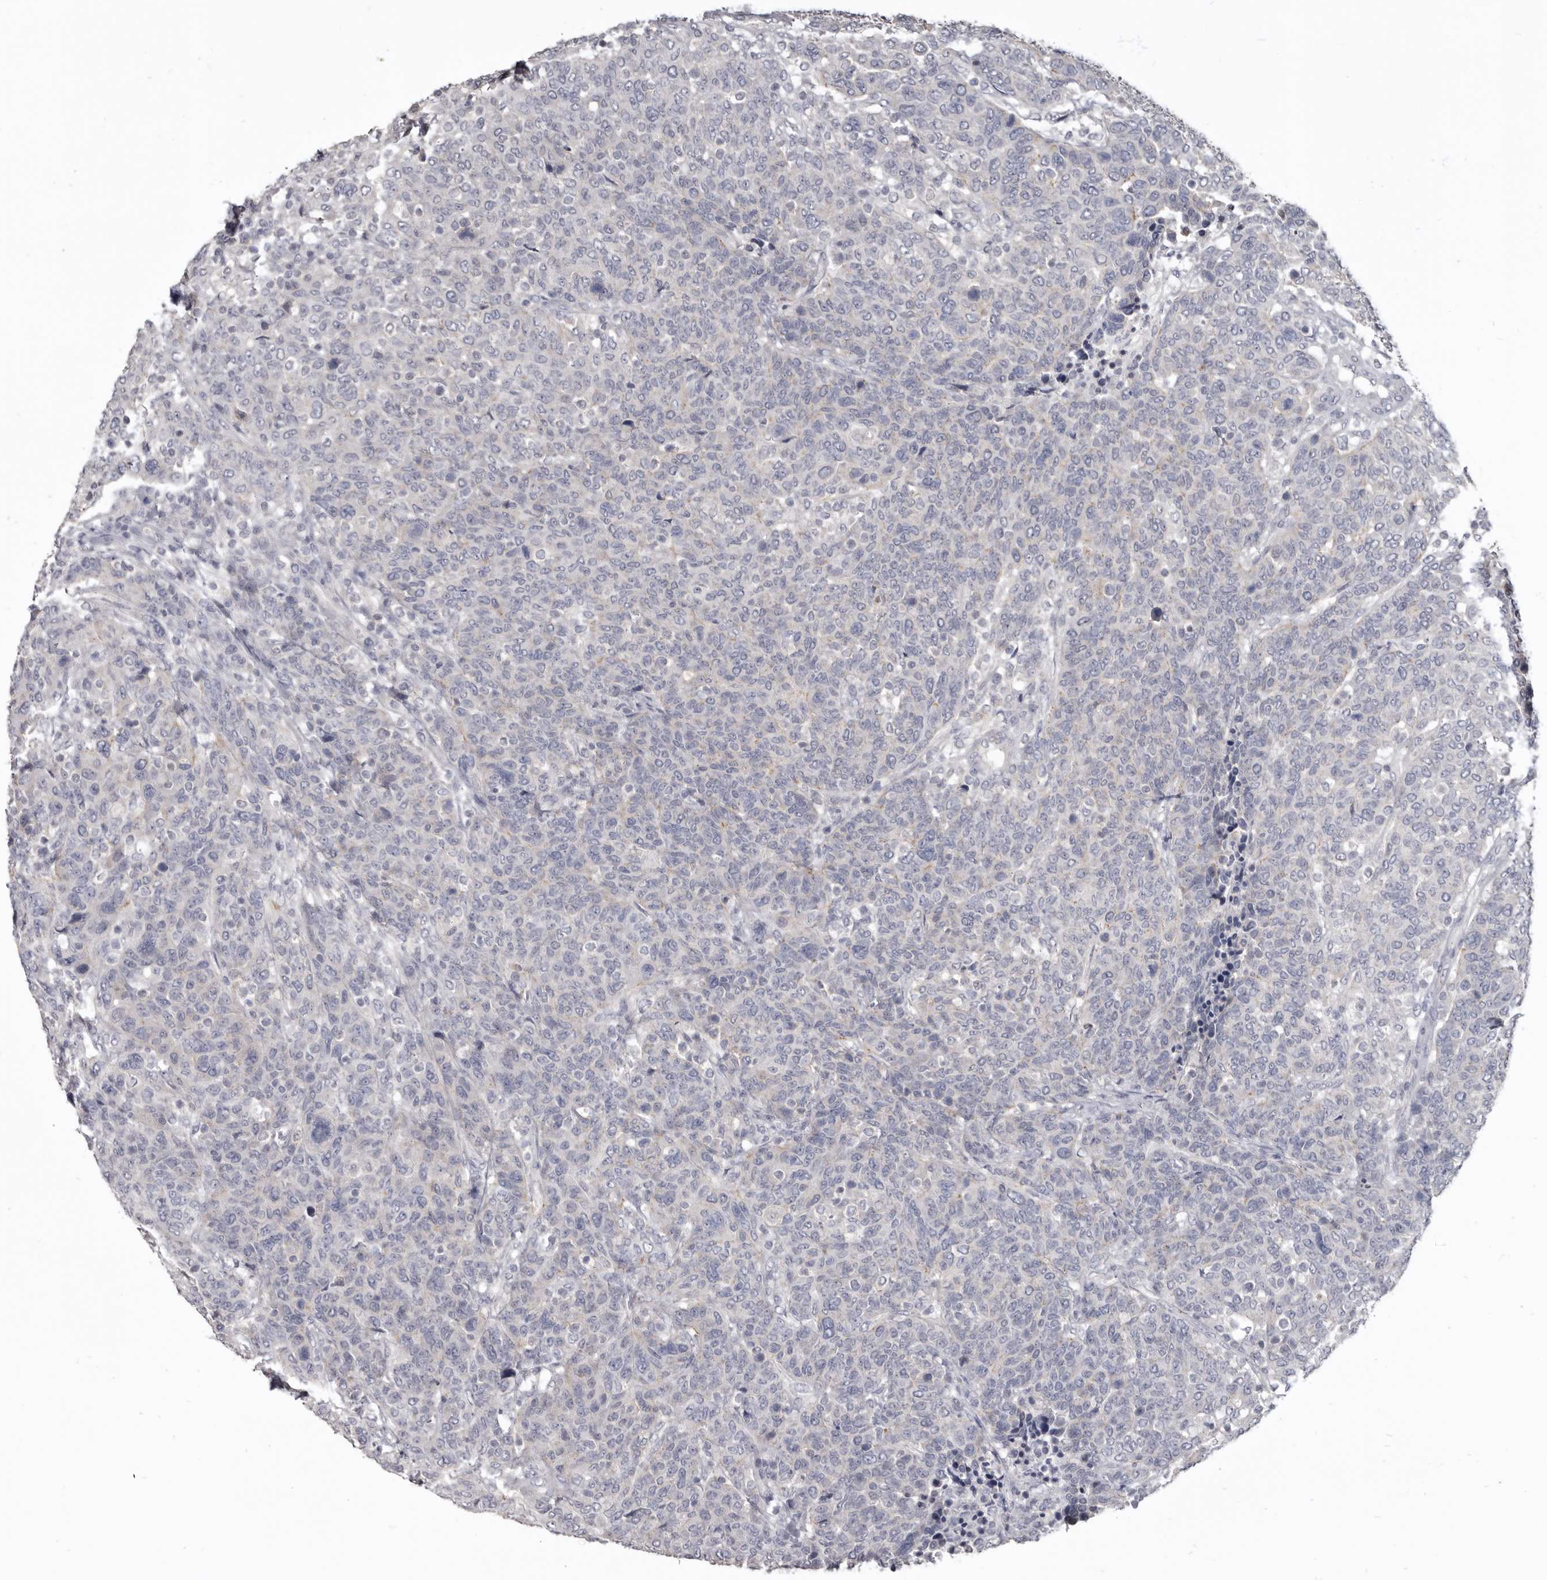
{"staining": {"intensity": "negative", "quantity": "none", "location": "none"}, "tissue": "breast cancer", "cell_type": "Tumor cells", "image_type": "cancer", "snomed": [{"axis": "morphology", "description": "Duct carcinoma"}, {"axis": "topography", "description": "Breast"}], "caption": "High magnification brightfield microscopy of infiltrating ductal carcinoma (breast) stained with DAB (3,3'-diaminobenzidine) (brown) and counterstained with hematoxylin (blue): tumor cells show no significant staining.", "gene": "CGN", "patient": {"sex": "female", "age": 37}}